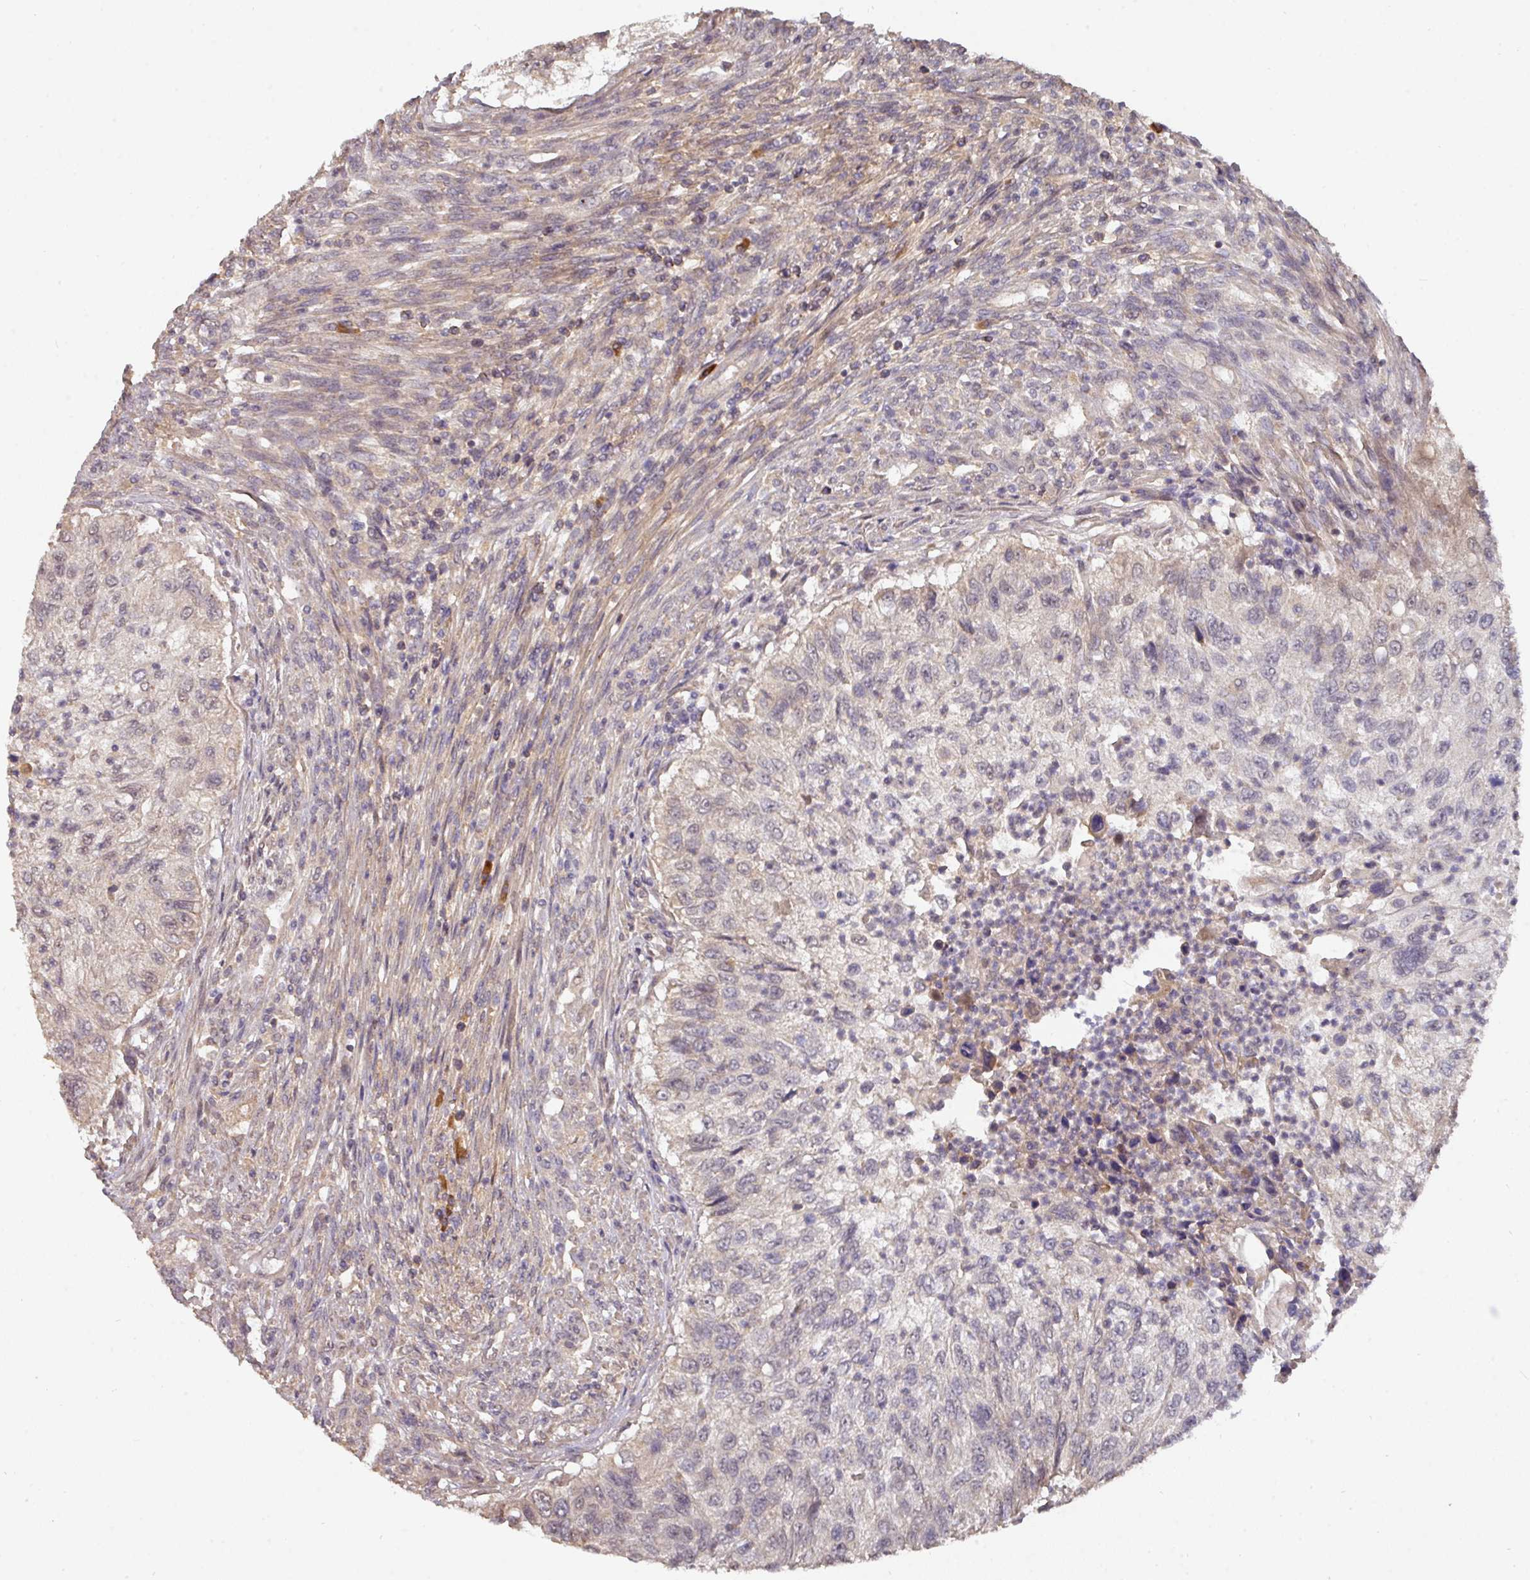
{"staining": {"intensity": "negative", "quantity": "none", "location": "none"}, "tissue": "urothelial cancer", "cell_type": "Tumor cells", "image_type": "cancer", "snomed": [{"axis": "morphology", "description": "Urothelial carcinoma, High grade"}, {"axis": "topography", "description": "Urinary bladder"}], "caption": "A histopathology image of urothelial carcinoma (high-grade) stained for a protein reveals no brown staining in tumor cells.", "gene": "ACVR2B", "patient": {"sex": "female", "age": 60}}